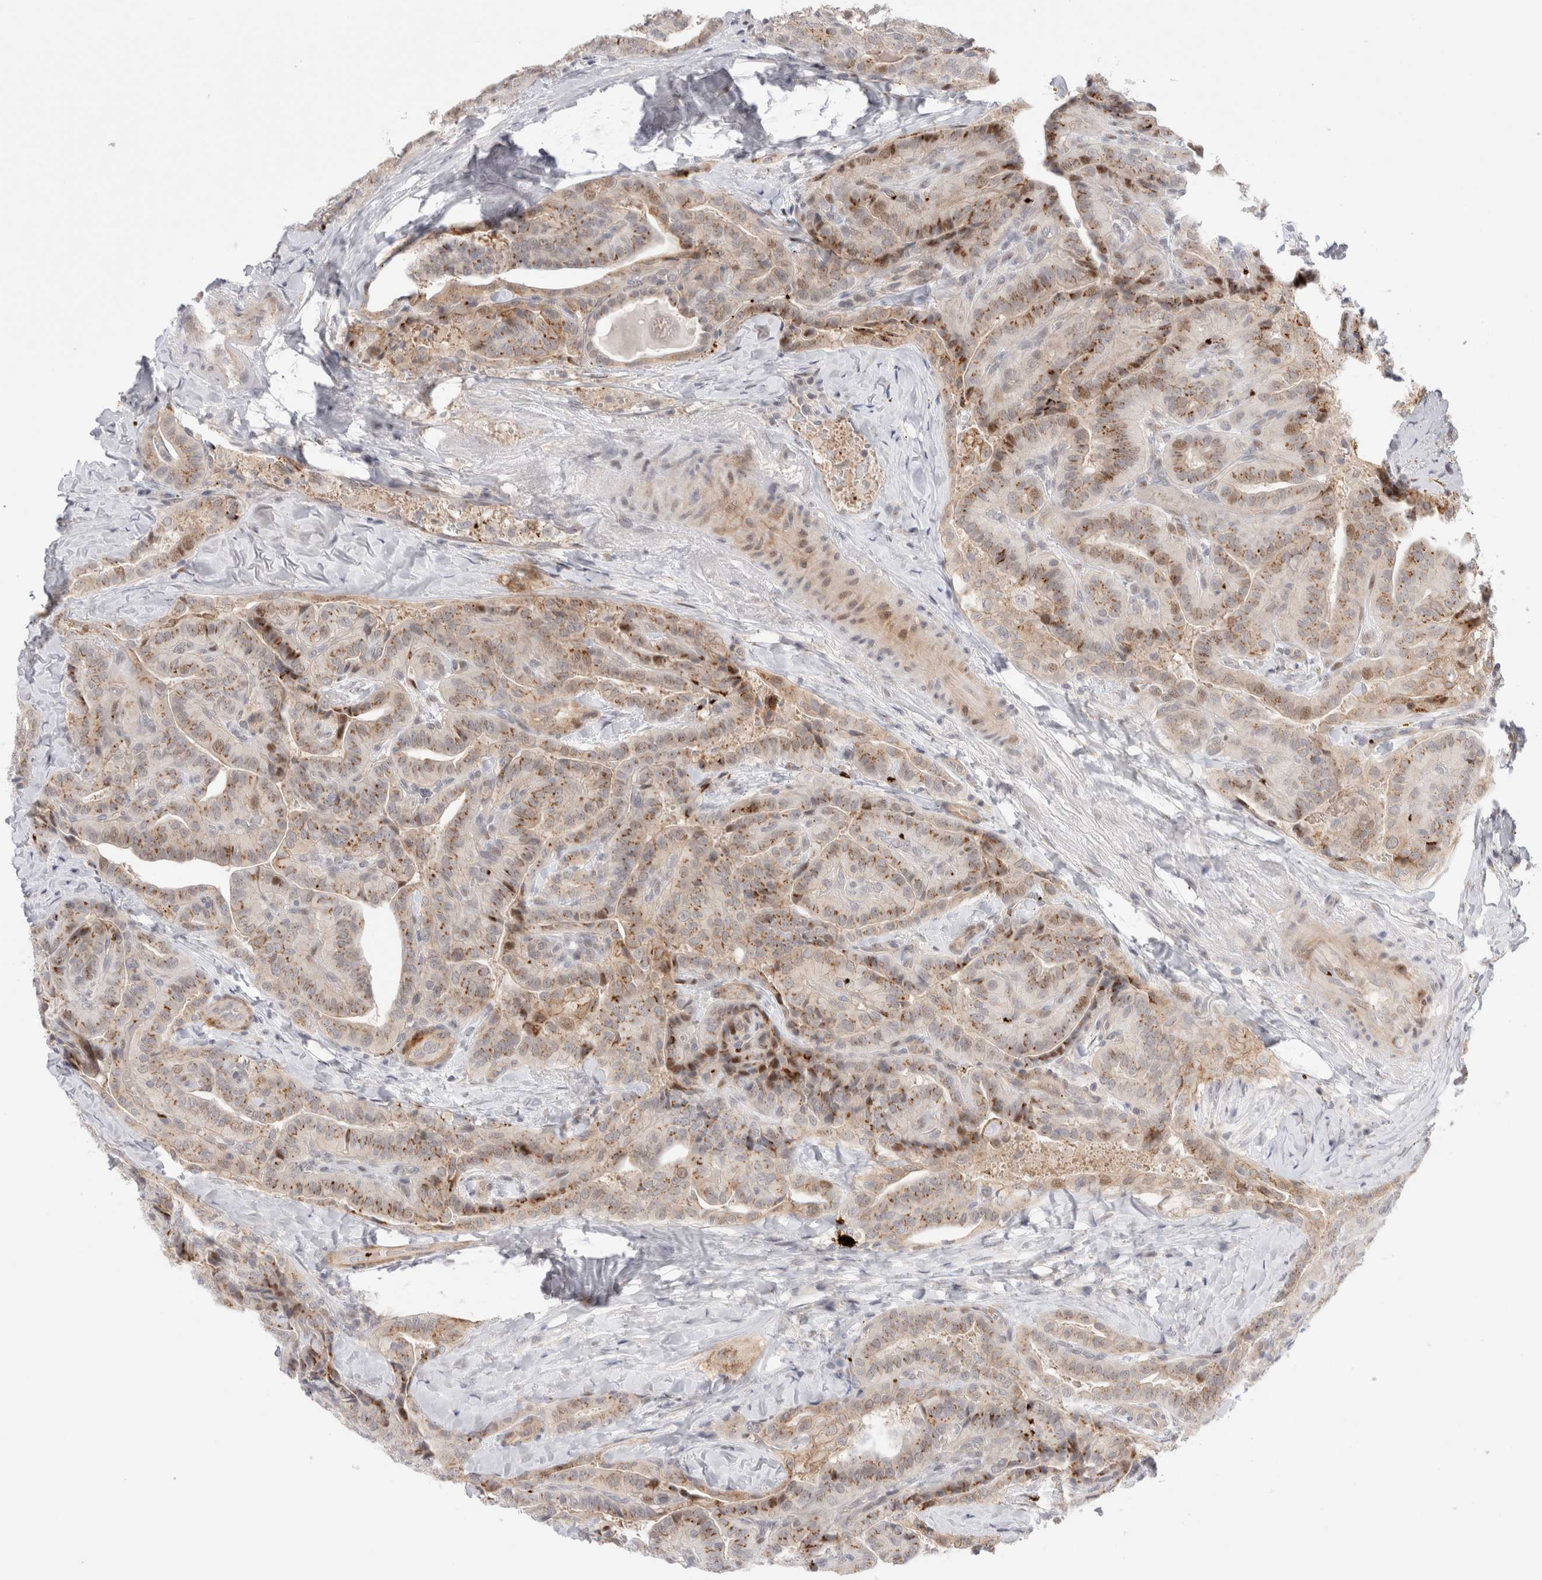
{"staining": {"intensity": "moderate", "quantity": "25%-75%", "location": "cytoplasmic/membranous"}, "tissue": "thyroid cancer", "cell_type": "Tumor cells", "image_type": "cancer", "snomed": [{"axis": "morphology", "description": "Papillary adenocarcinoma, NOS"}, {"axis": "topography", "description": "Thyroid gland"}], "caption": "An immunohistochemistry (IHC) micrograph of neoplastic tissue is shown. Protein staining in brown labels moderate cytoplasmic/membranous positivity in thyroid papillary adenocarcinoma within tumor cells.", "gene": "VPS28", "patient": {"sex": "male", "age": 77}}